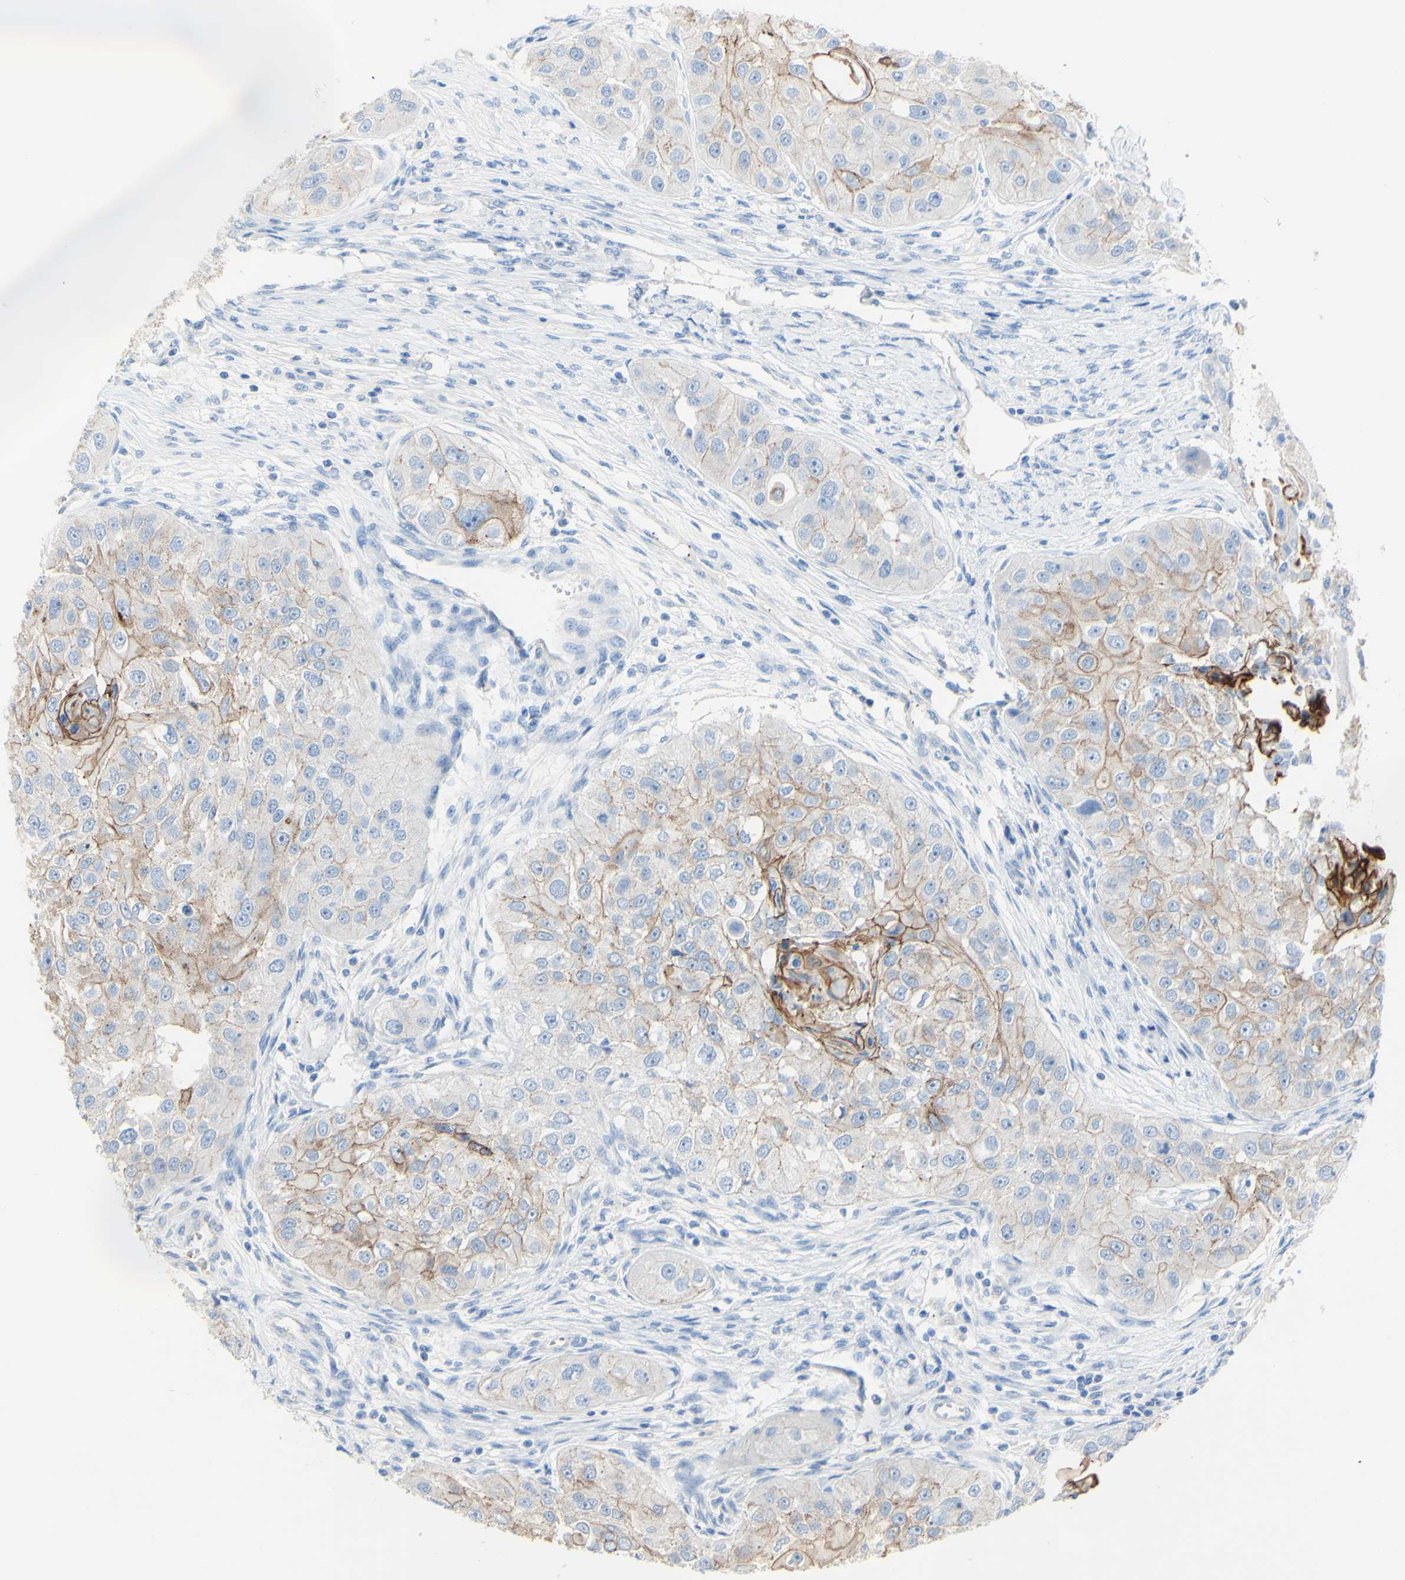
{"staining": {"intensity": "moderate", "quantity": "25%-75%", "location": "cytoplasmic/membranous"}, "tissue": "head and neck cancer", "cell_type": "Tumor cells", "image_type": "cancer", "snomed": [{"axis": "morphology", "description": "Normal tissue, NOS"}, {"axis": "morphology", "description": "Squamous cell carcinoma, NOS"}, {"axis": "topography", "description": "Skeletal muscle"}, {"axis": "topography", "description": "Head-Neck"}], "caption": "Tumor cells show medium levels of moderate cytoplasmic/membranous expression in about 25%-75% of cells in human head and neck cancer. The staining was performed using DAB (3,3'-diaminobenzidine) to visualize the protein expression in brown, while the nuclei were stained in blue with hematoxylin (Magnification: 20x).", "gene": "DSC2", "patient": {"sex": "male", "age": 51}}